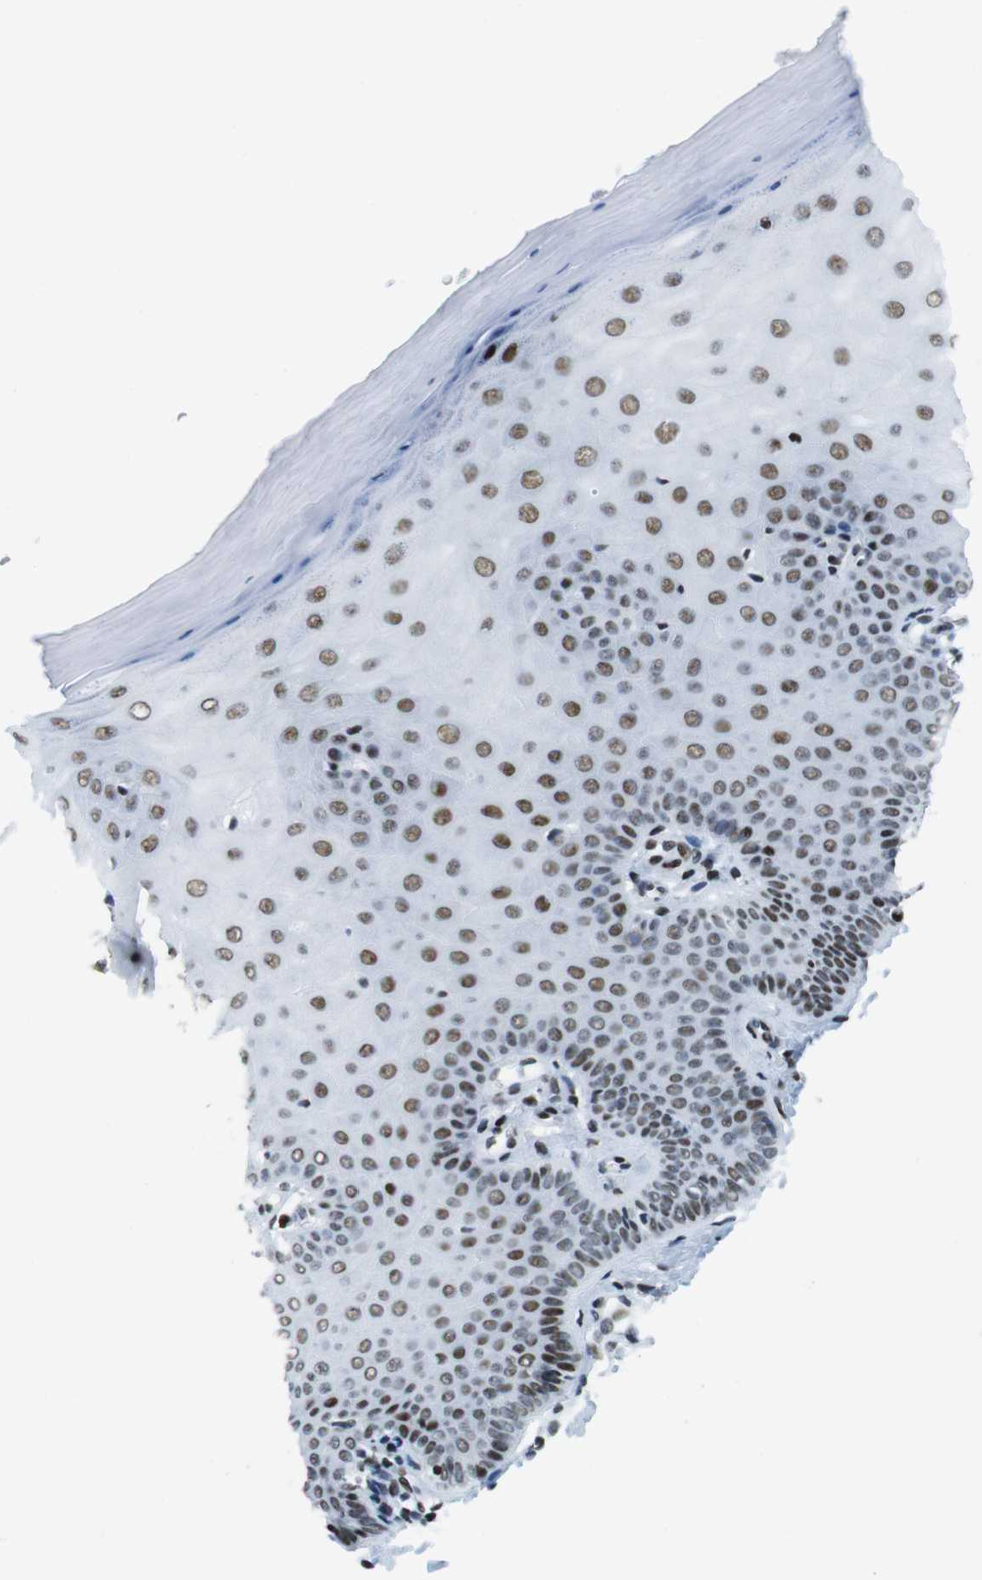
{"staining": {"intensity": "strong", "quantity": ">75%", "location": "nuclear"}, "tissue": "cervix", "cell_type": "Glandular cells", "image_type": "normal", "snomed": [{"axis": "morphology", "description": "Normal tissue, NOS"}, {"axis": "topography", "description": "Cervix"}], "caption": "Protein staining by immunohistochemistry displays strong nuclear positivity in approximately >75% of glandular cells in benign cervix. The protein is stained brown, and the nuclei are stained in blue (DAB IHC with brightfield microscopy, high magnification).", "gene": "CITED2", "patient": {"sex": "female", "age": 55}}